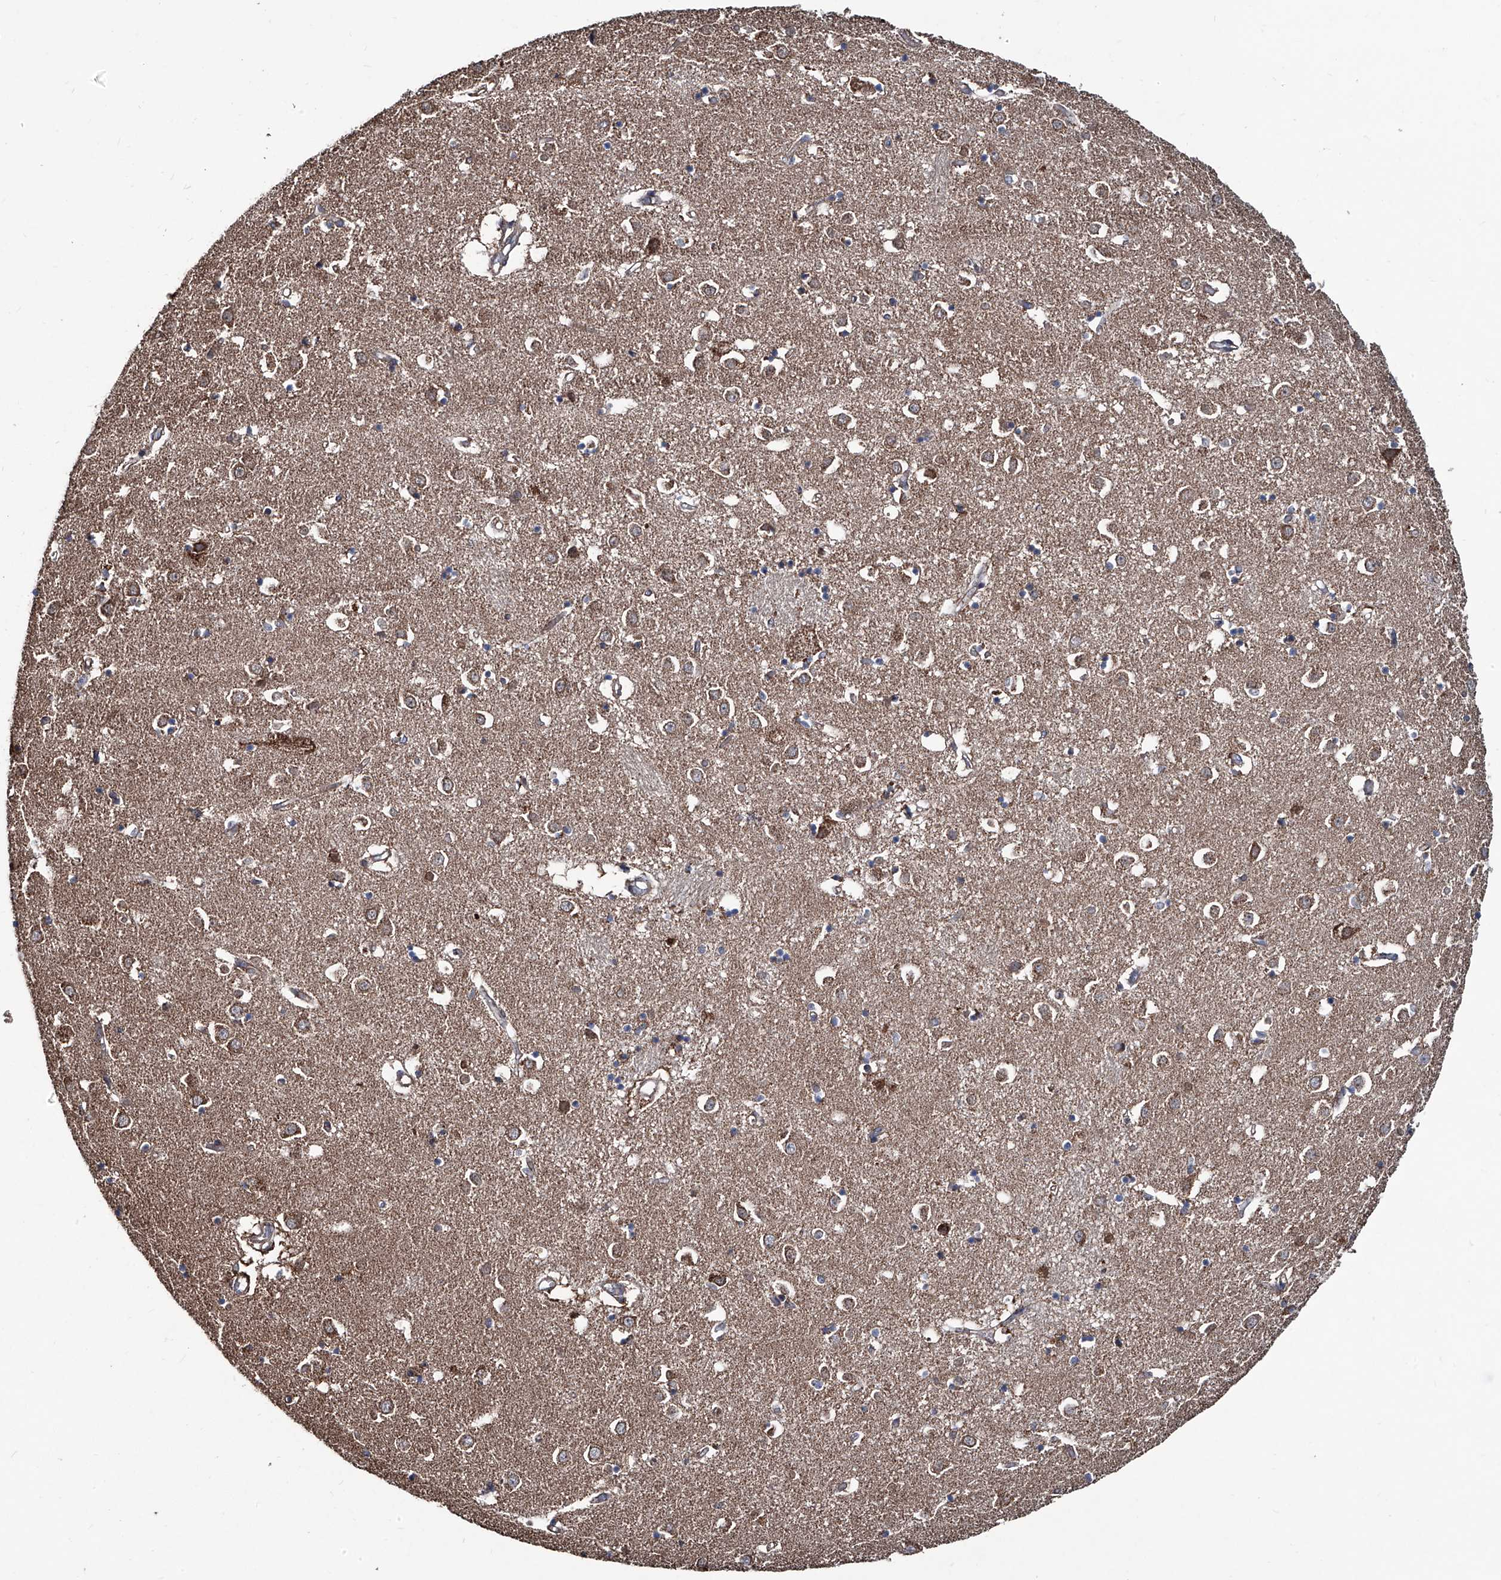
{"staining": {"intensity": "moderate", "quantity": "25%-75%", "location": "cytoplasmic/membranous"}, "tissue": "caudate", "cell_type": "Glial cells", "image_type": "normal", "snomed": [{"axis": "morphology", "description": "Normal tissue, NOS"}, {"axis": "topography", "description": "Lateral ventricle wall"}], "caption": "Human caudate stained with a protein marker reveals moderate staining in glial cells.", "gene": "NHS", "patient": {"sex": "male", "age": 70}}